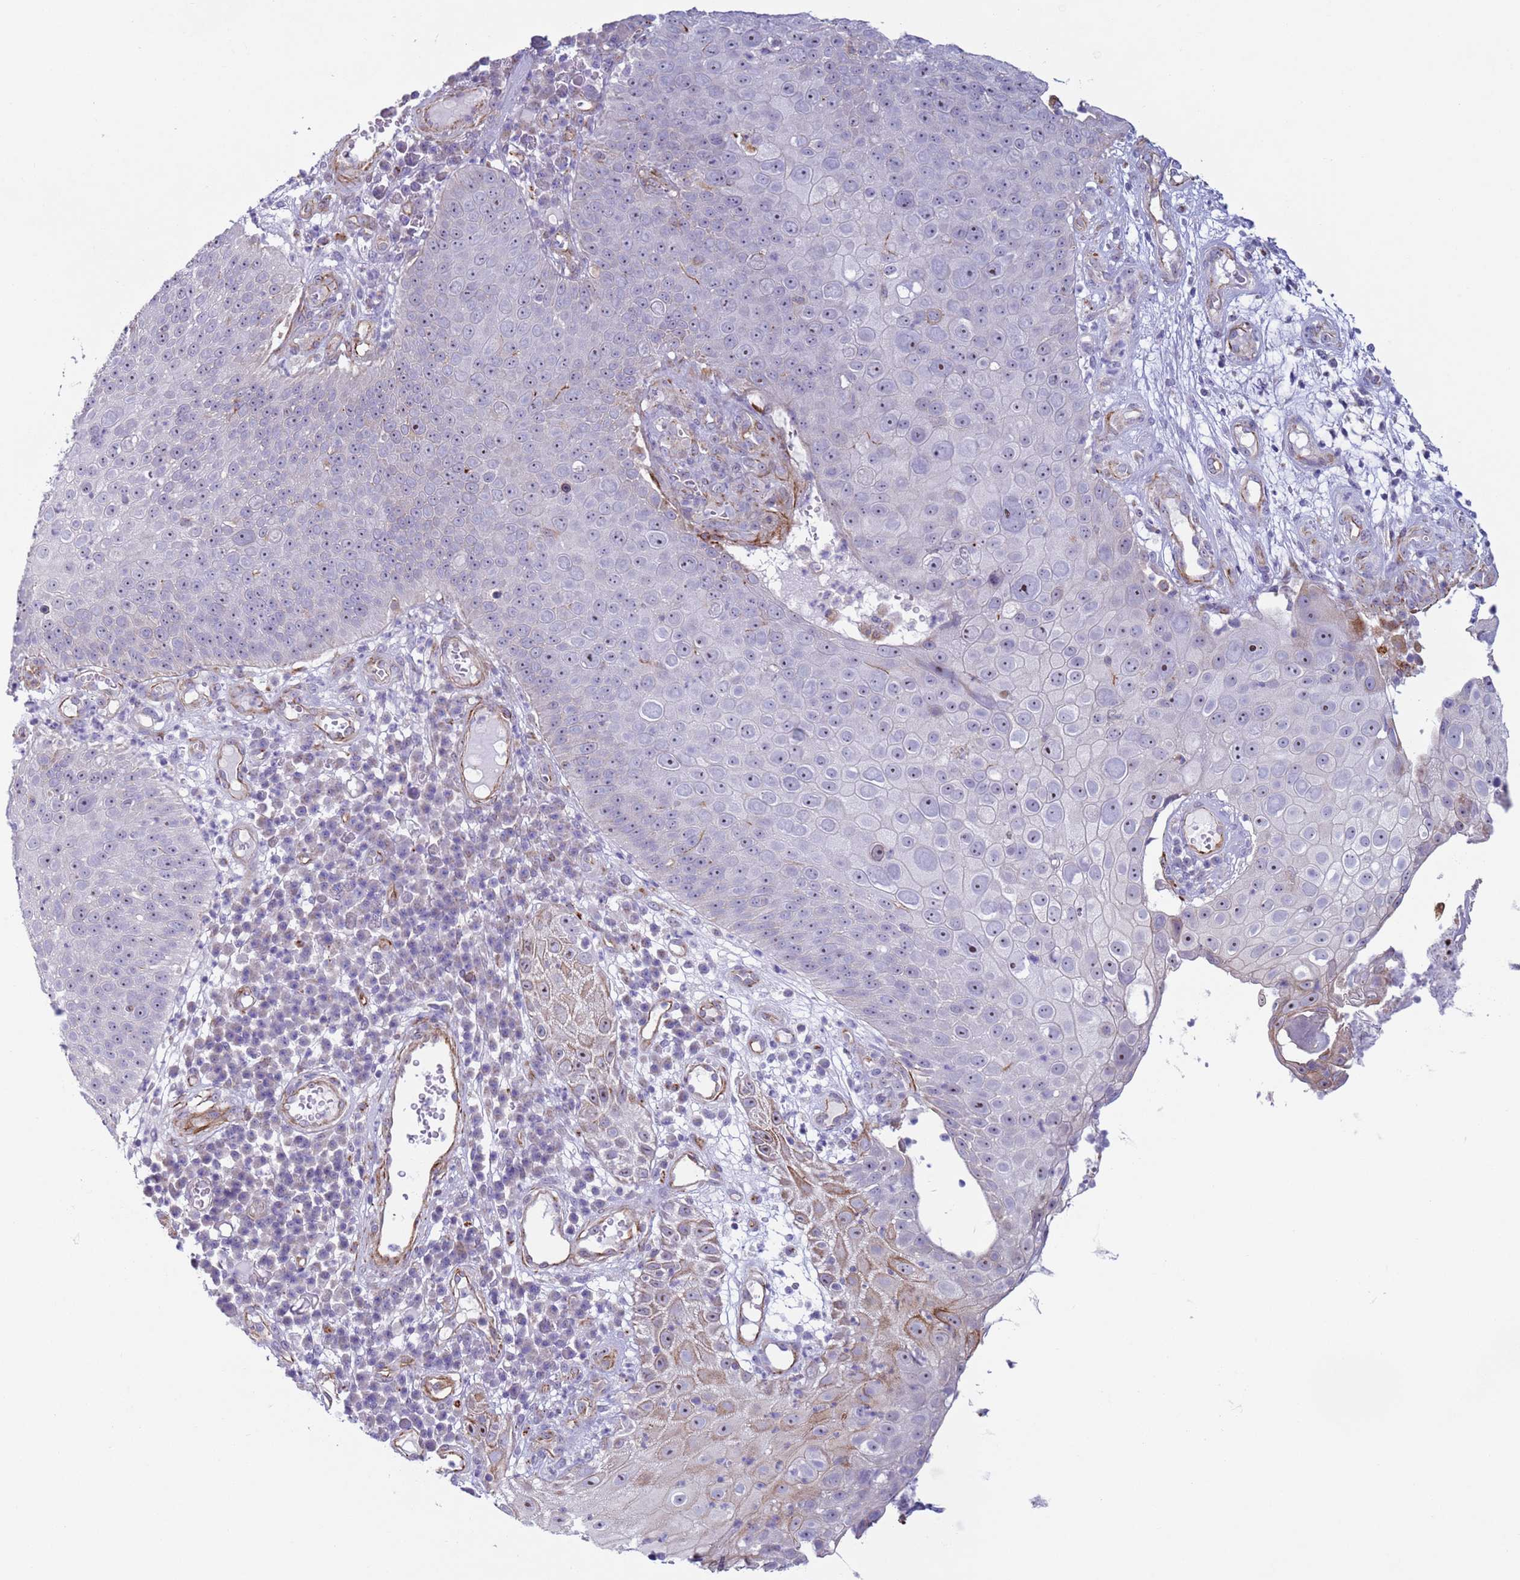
{"staining": {"intensity": "negative", "quantity": "none", "location": "none"}, "tissue": "skin cancer", "cell_type": "Tumor cells", "image_type": "cancer", "snomed": [{"axis": "morphology", "description": "Squamous cell carcinoma, NOS"}, {"axis": "topography", "description": "Skin"}], "caption": "IHC photomicrograph of neoplastic tissue: human skin cancer stained with DAB (3,3'-diaminobenzidine) displays no significant protein expression in tumor cells. (Immunohistochemistry (ihc), brightfield microscopy, high magnification).", "gene": "HEATR1", "patient": {"sex": "male", "age": 71}}